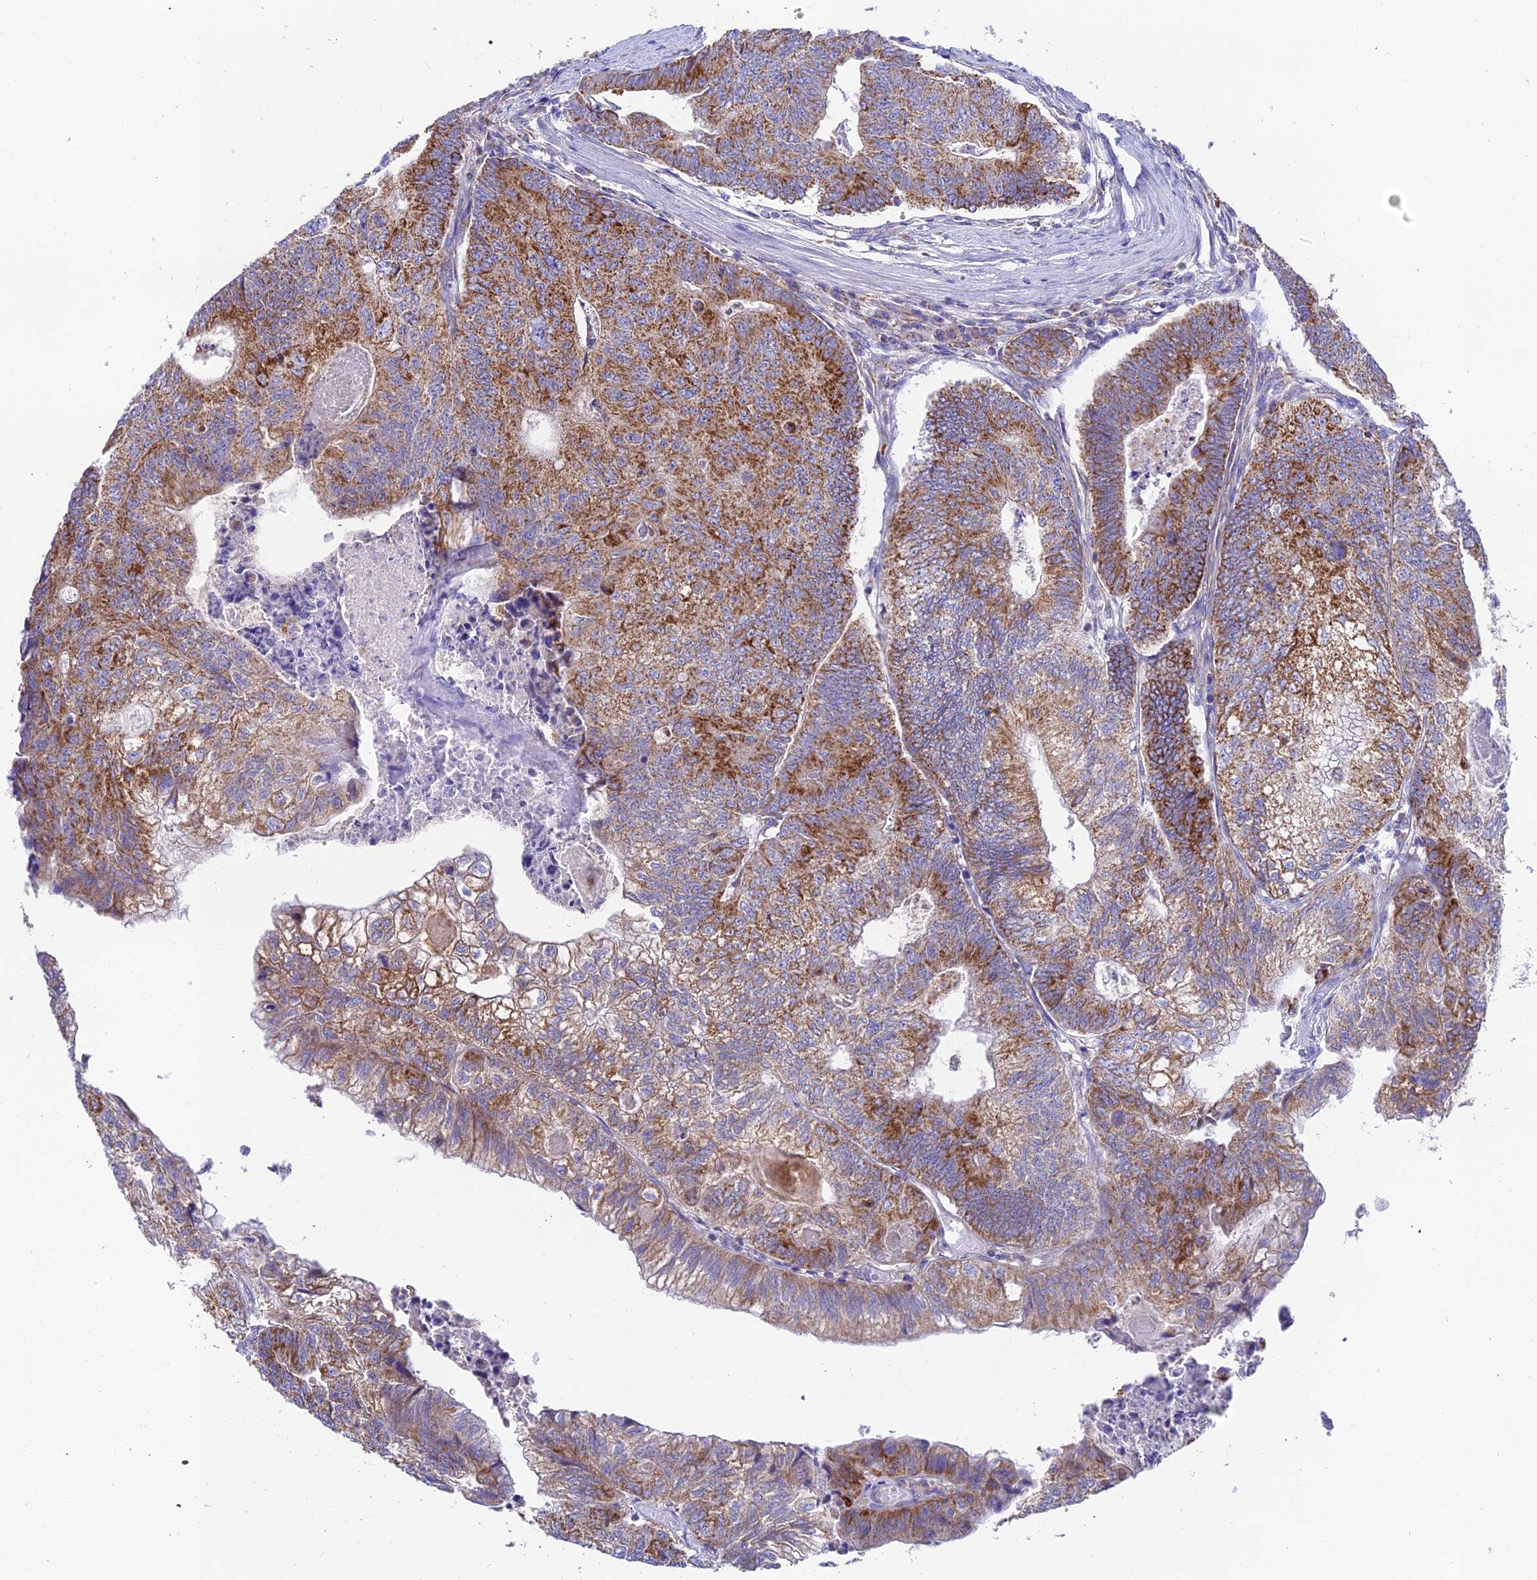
{"staining": {"intensity": "moderate", "quantity": ">75%", "location": "cytoplasmic/membranous"}, "tissue": "colorectal cancer", "cell_type": "Tumor cells", "image_type": "cancer", "snomed": [{"axis": "morphology", "description": "Adenocarcinoma, NOS"}, {"axis": "topography", "description": "Colon"}], "caption": "A photomicrograph of human colorectal adenocarcinoma stained for a protein demonstrates moderate cytoplasmic/membranous brown staining in tumor cells.", "gene": "HSDL2", "patient": {"sex": "female", "age": 67}}